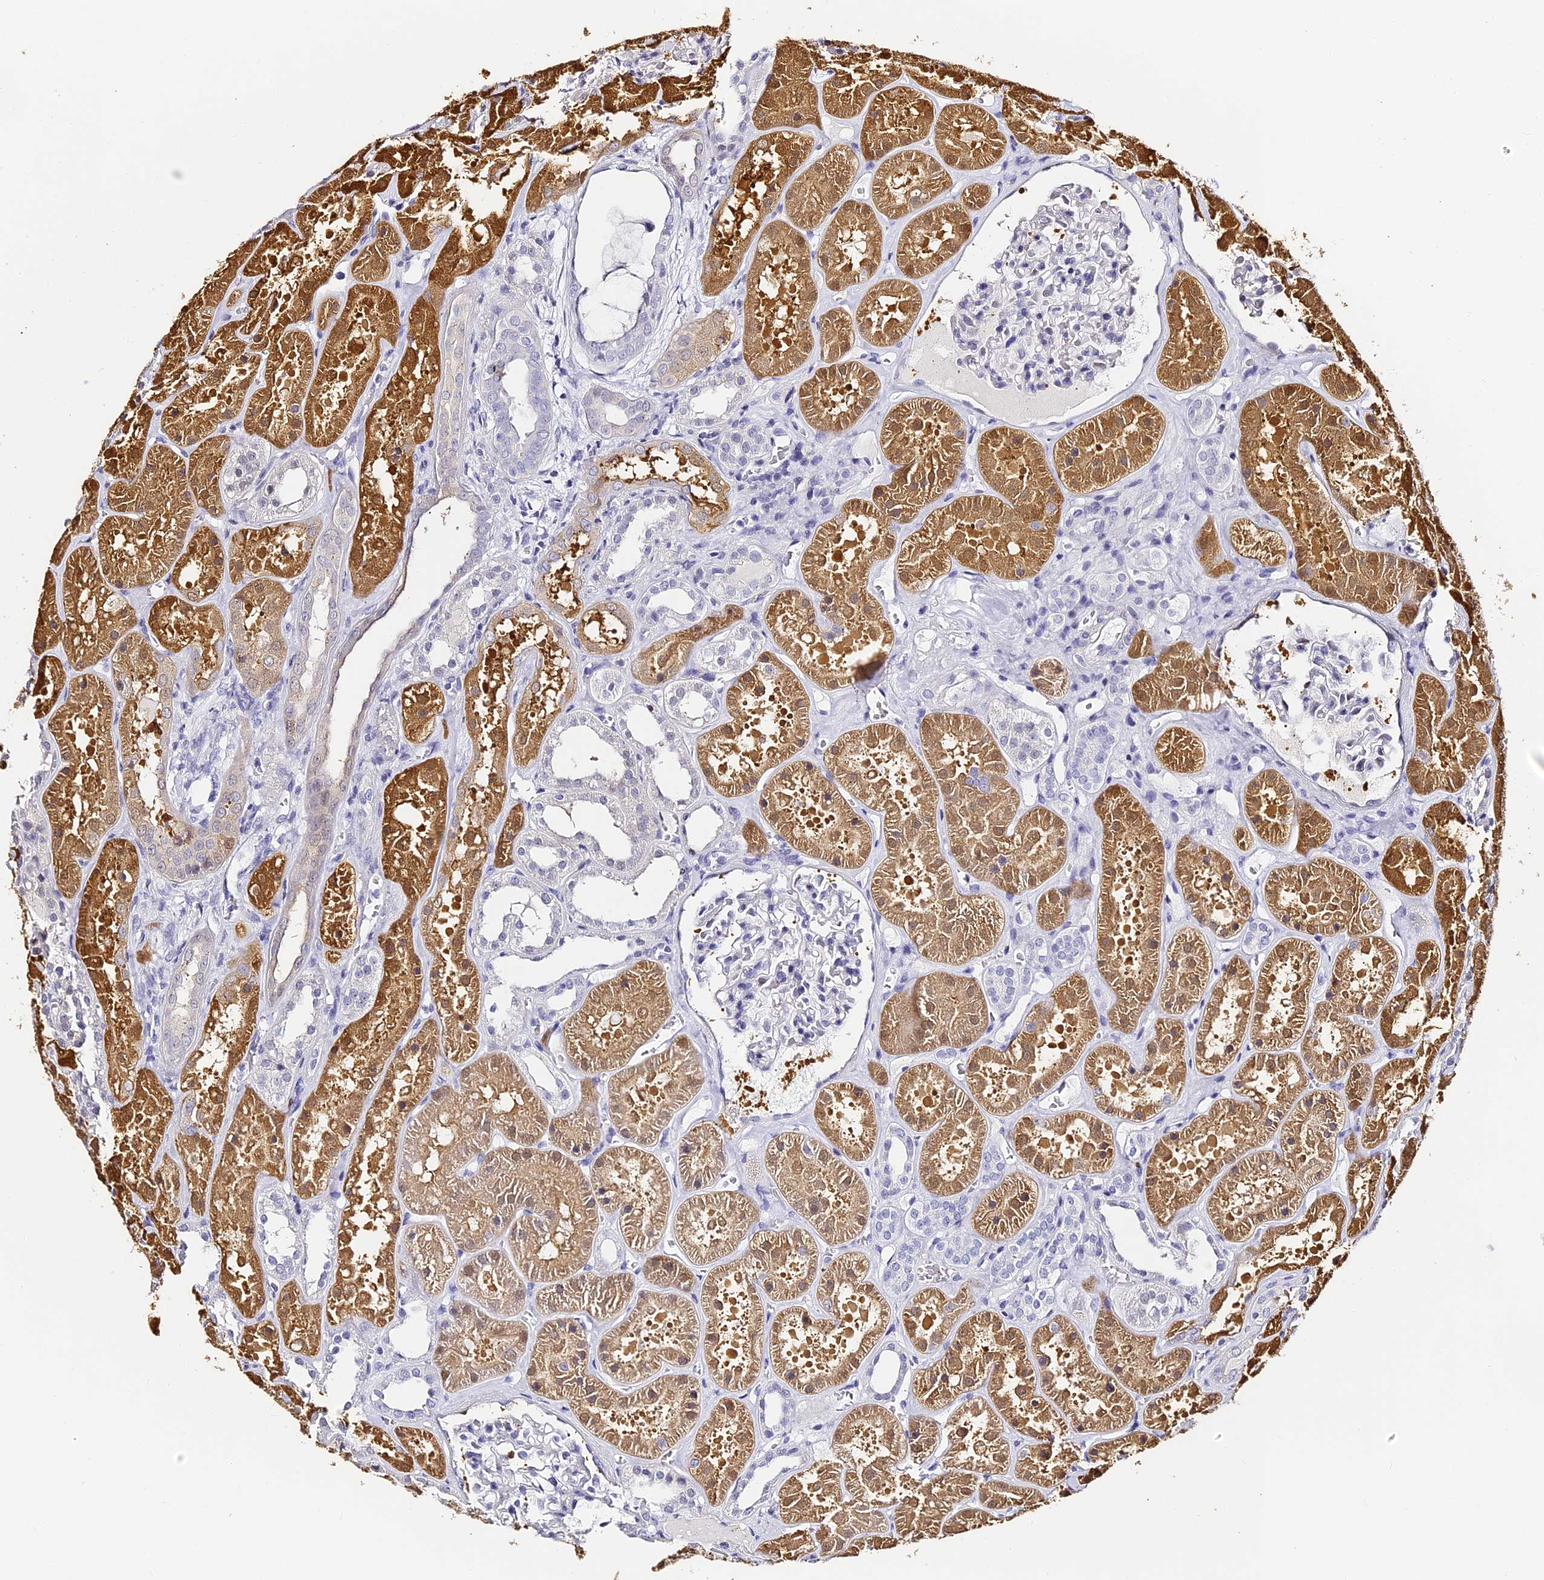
{"staining": {"intensity": "negative", "quantity": "none", "location": "none"}, "tissue": "kidney", "cell_type": "Cells in glomeruli", "image_type": "normal", "snomed": [{"axis": "morphology", "description": "Normal tissue, NOS"}, {"axis": "topography", "description": "Kidney"}], "caption": "The image displays no significant expression in cells in glomeruli of kidney.", "gene": "ABHD14A", "patient": {"sex": "female", "age": 41}}